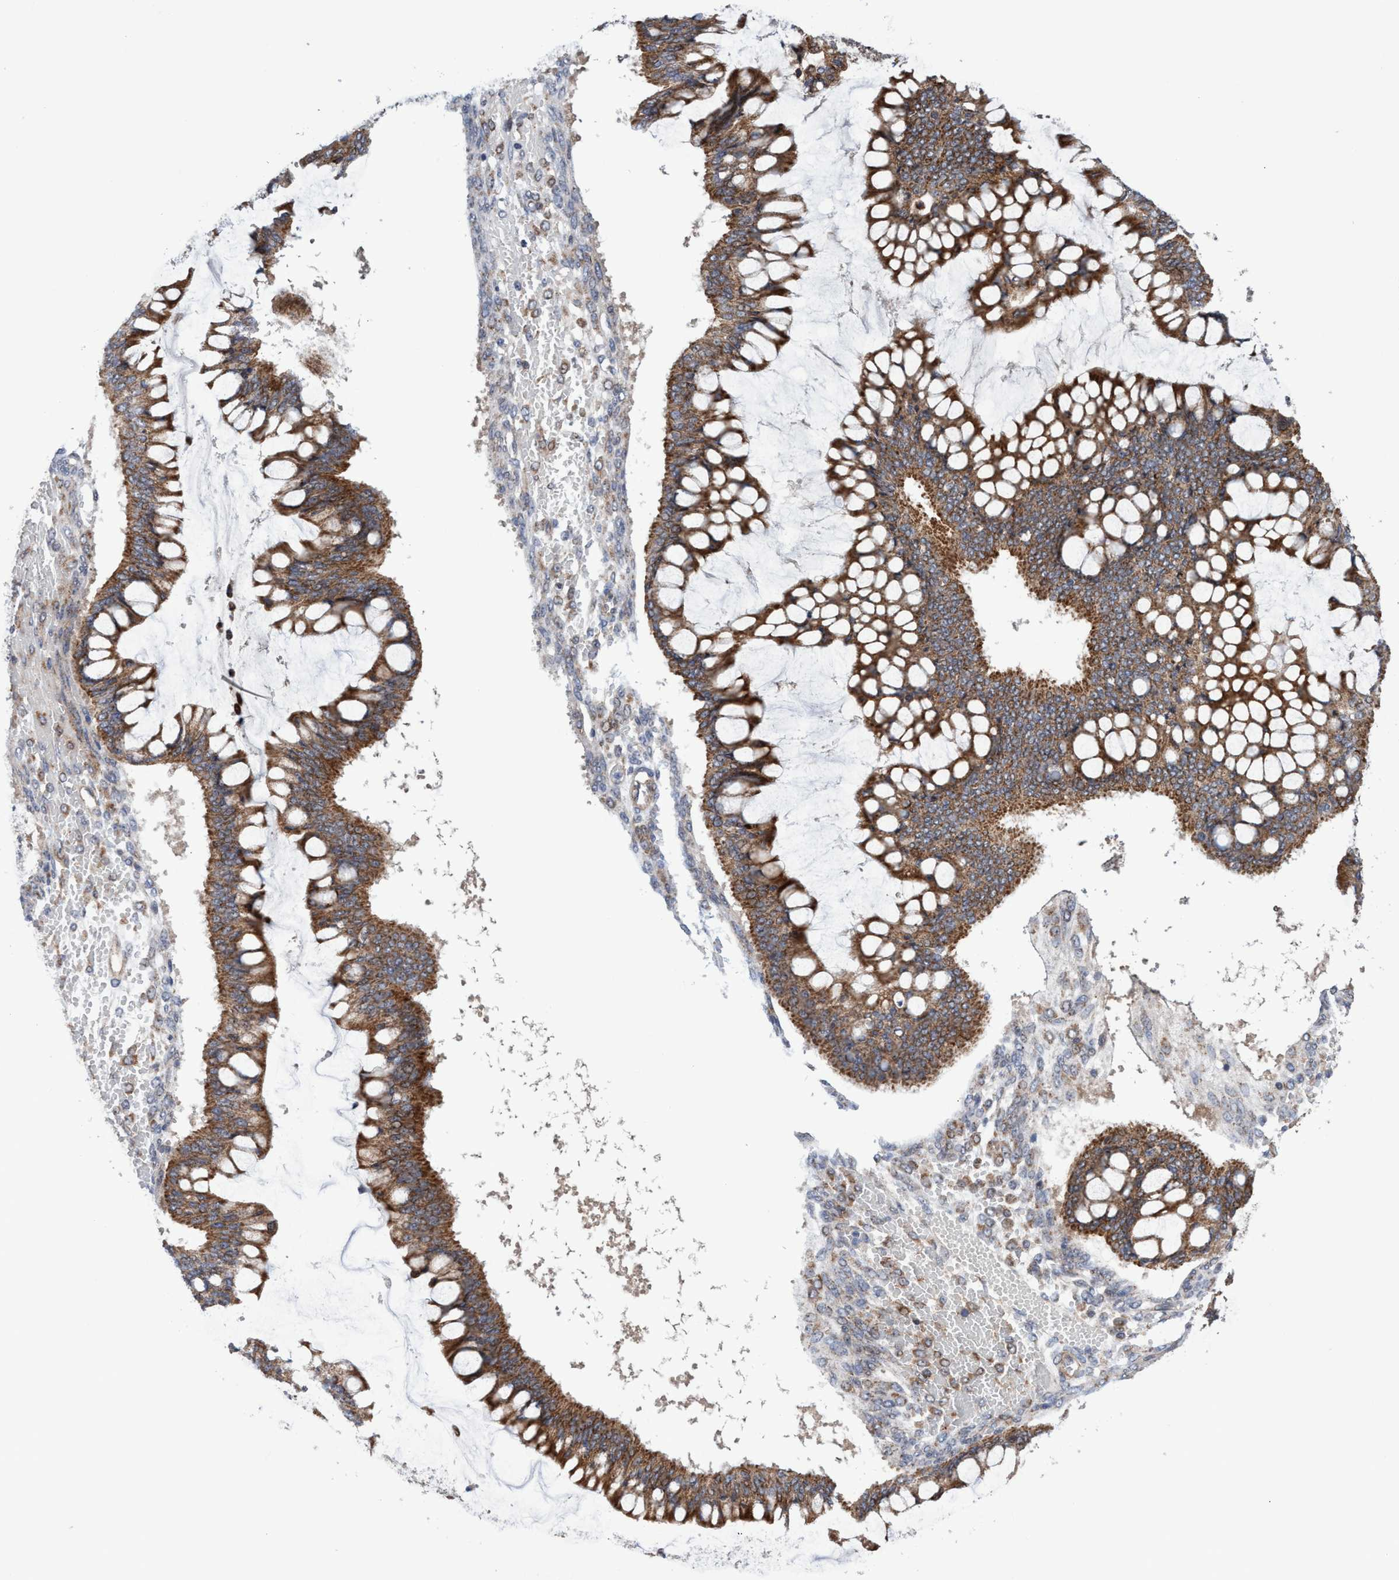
{"staining": {"intensity": "strong", "quantity": ">75%", "location": "cytoplasmic/membranous"}, "tissue": "ovarian cancer", "cell_type": "Tumor cells", "image_type": "cancer", "snomed": [{"axis": "morphology", "description": "Cystadenocarcinoma, mucinous, NOS"}, {"axis": "topography", "description": "Ovary"}], "caption": "High-magnification brightfield microscopy of ovarian cancer stained with DAB (3,3'-diaminobenzidine) (brown) and counterstained with hematoxylin (blue). tumor cells exhibit strong cytoplasmic/membranous expression is present in approximately>75% of cells.", "gene": "P2RY14", "patient": {"sex": "female", "age": 73}}